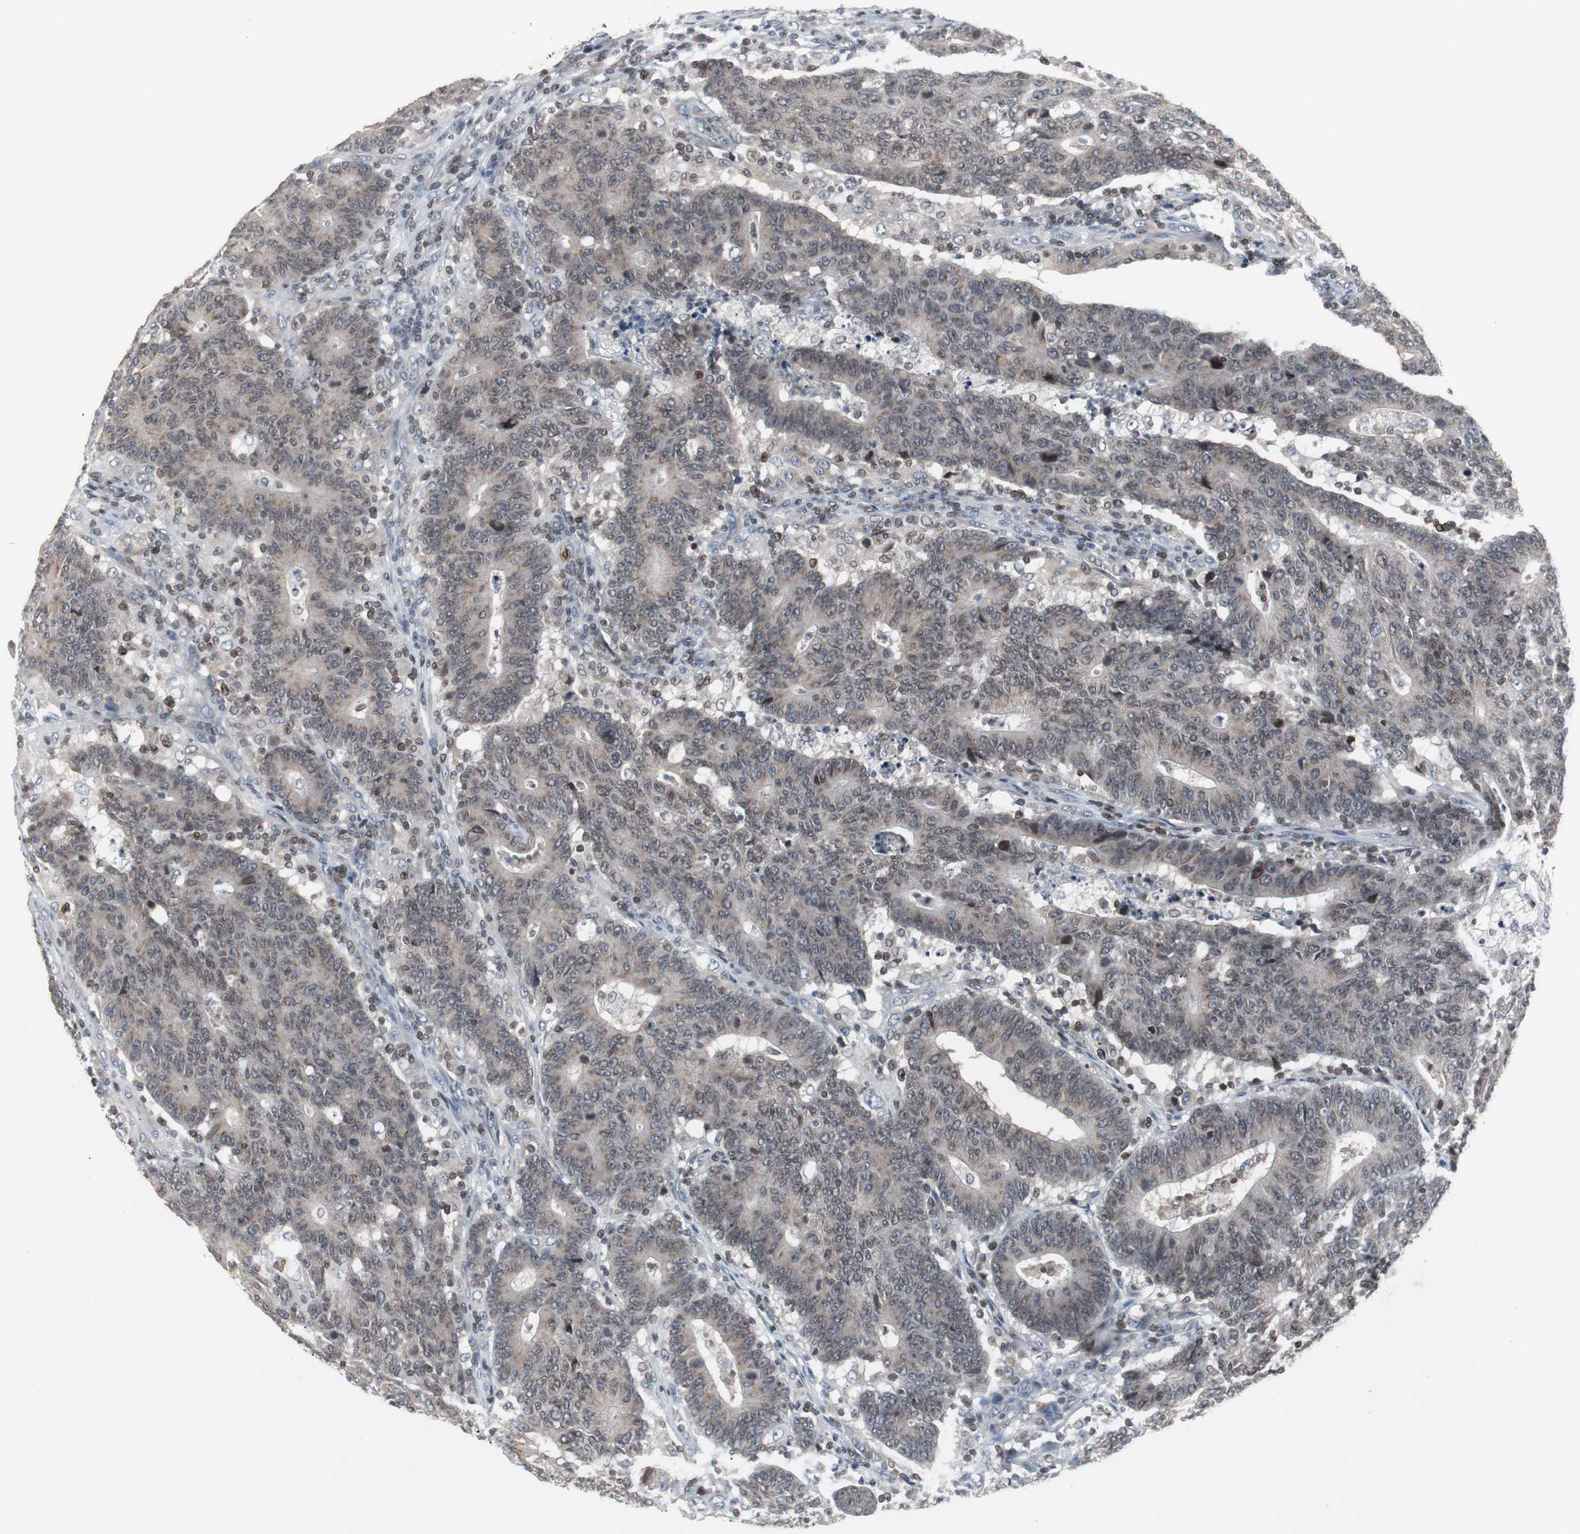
{"staining": {"intensity": "moderate", "quantity": "<25%", "location": "cytoplasmic/membranous"}, "tissue": "colorectal cancer", "cell_type": "Tumor cells", "image_type": "cancer", "snomed": [{"axis": "morphology", "description": "Normal tissue, NOS"}, {"axis": "morphology", "description": "Adenocarcinoma, NOS"}, {"axis": "topography", "description": "Colon"}], "caption": "This is an image of IHC staining of adenocarcinoma (colorectal), which shows moderate positivity in the cytoplasmic/membranous of tumor cells.", "gene": "ZNF396", "patient": {"sex": "female", "age": 75}}